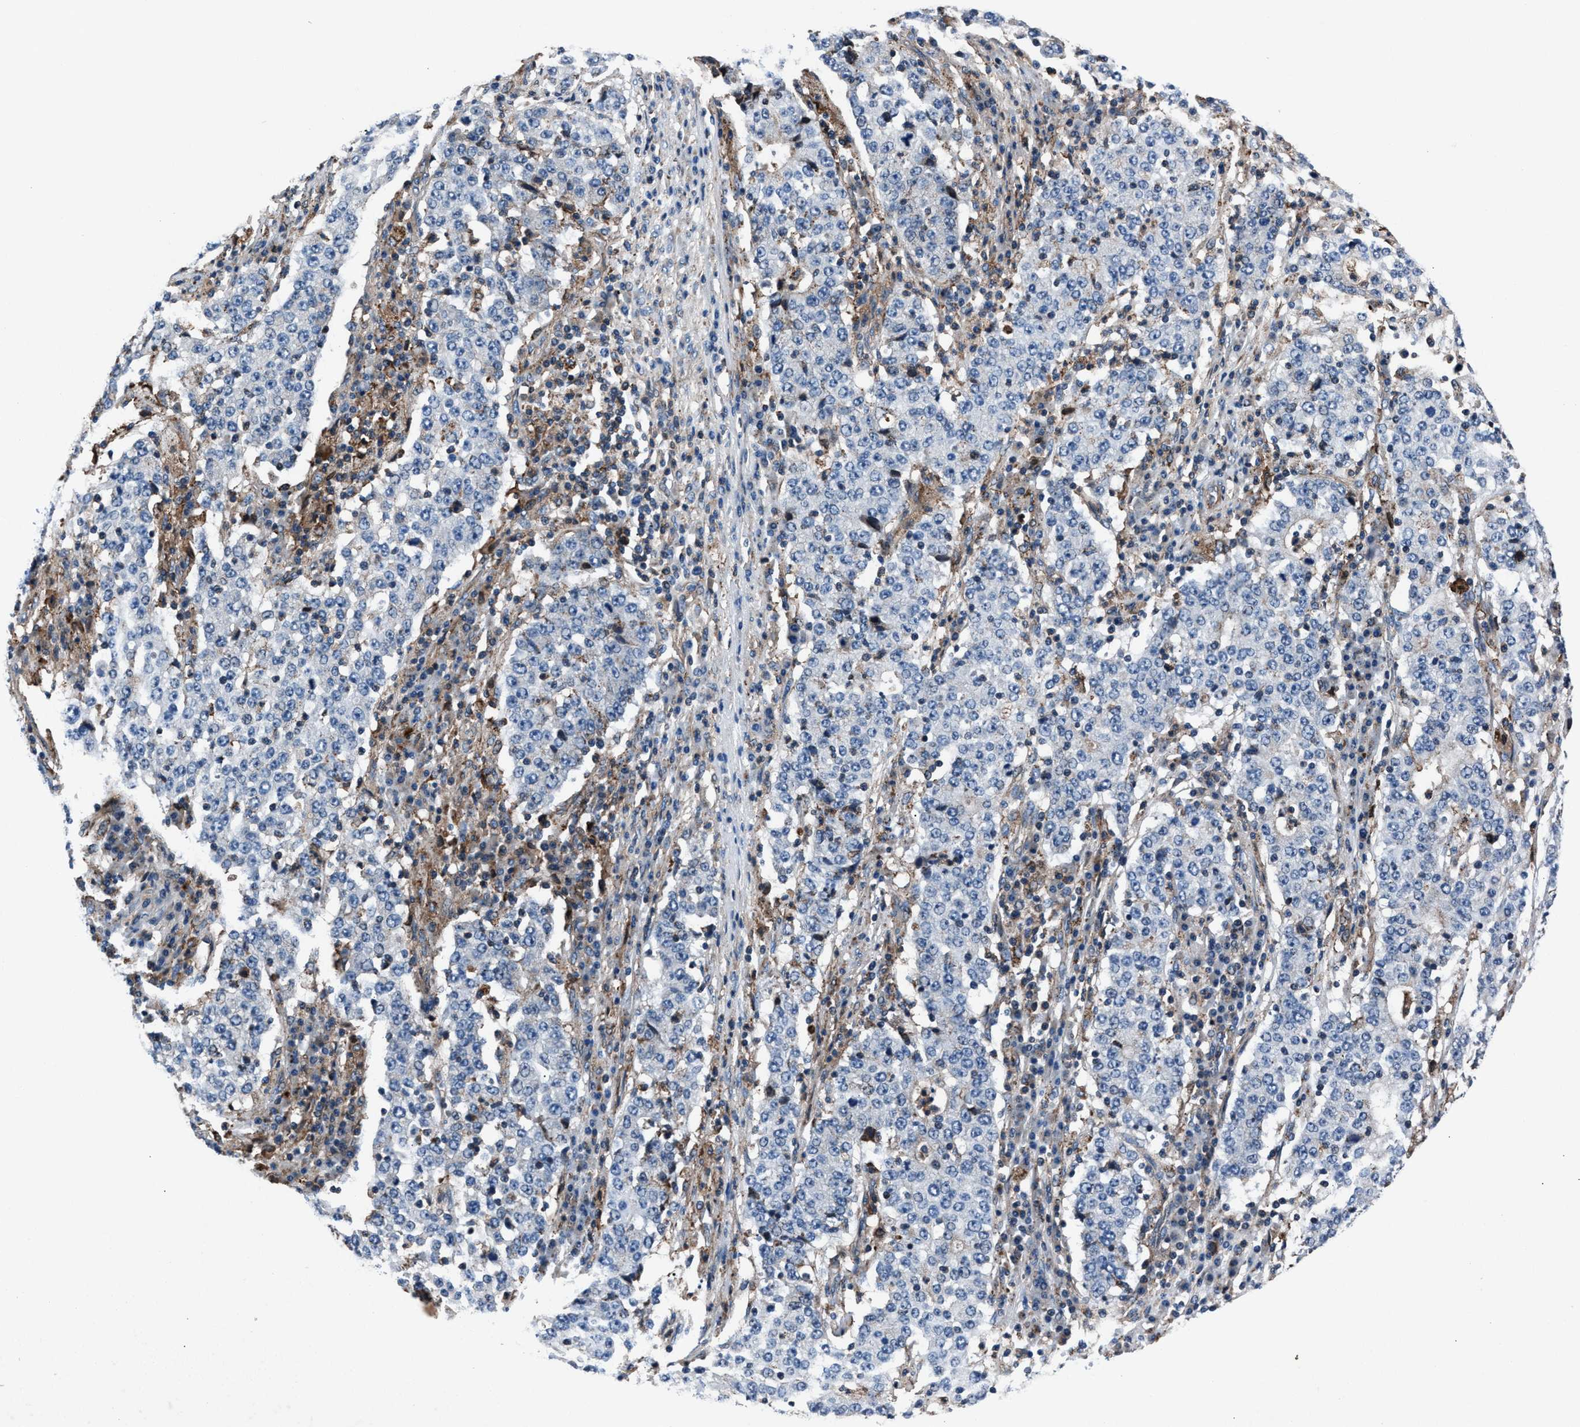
{"staining": {"intensity": "negative", "quantity": "none", "location": "none"}, "tissue": "stomach cancer", "cell_type": "Tumor cells", "image_type": "cancer", "snomed": [{"axis": "morphology", "description": "Adenocarcinoma, NOS"}, {"axis": "topography", "description": "Stomach"}], "caption": "Immunohistochemistry (IHC) histopathology image of neoplastic tissue: stomach cancer (adenocarcinoma) stained with DAB (3,3'-diaminobenzidine) exhibits no significant protein staining in tumor cells. (Immunohistochemistry (IHC), brightfield microscopy, high magnification).", "gene": "MFSD11", "patient": {"sex": "male", "age": 59}}